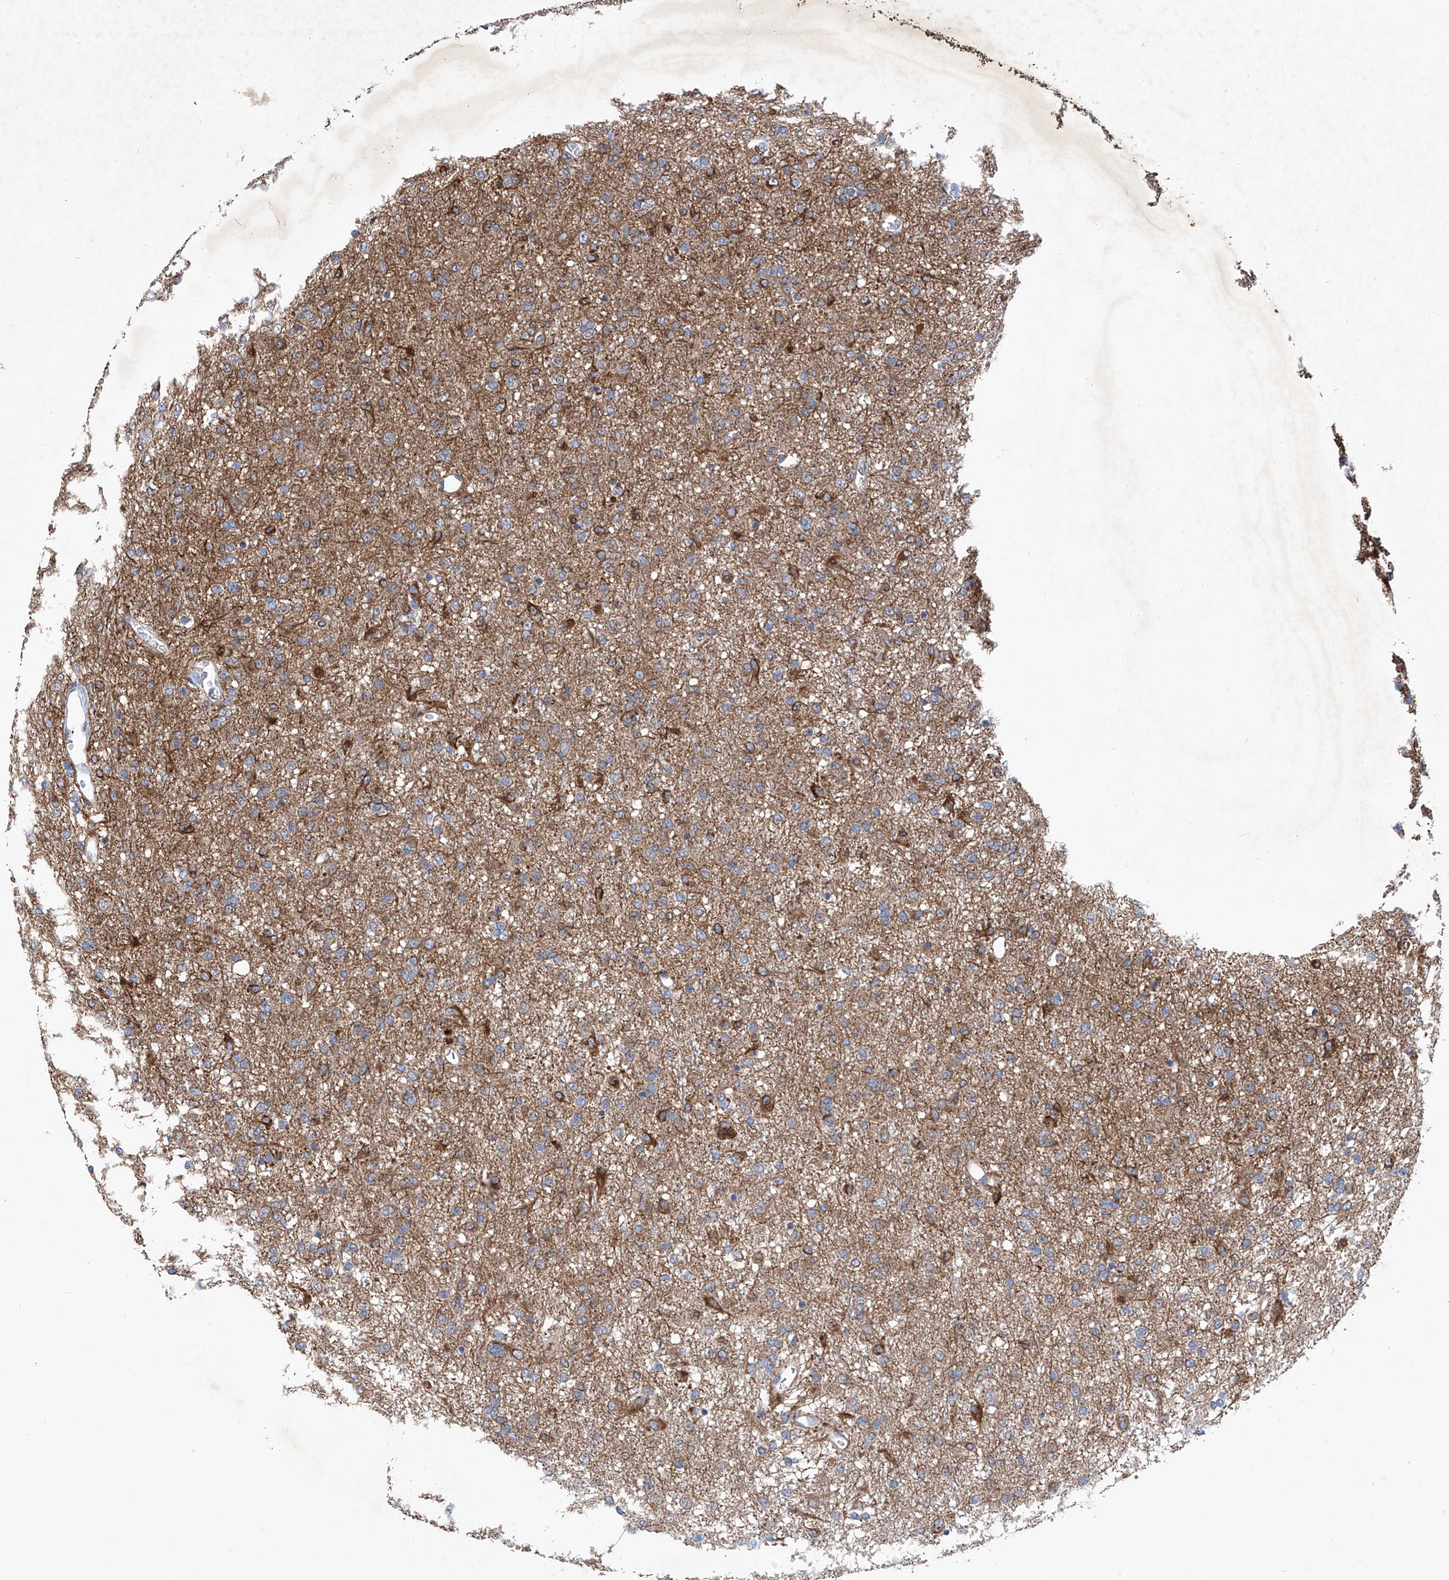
{"staining": {"intensity": "moderate", "quantity": "<25%", "location": "cytoplasmic/membranous"}, "tissue": "glioma", "cell_type": "Tumor cells", "image_type": "cancer", "snomed": [{"axis": "morphology", "description": "Glioma, malignant, Low grade"}, {"axis": "topography", "description": "Brain"}], "caption": "Moderate cytoplasmic/membranous staining is identified in approximately <25% of tumor cells in glioma.", "gene": "ASCC3", "patient": {"sex": "male", "age": 65}}